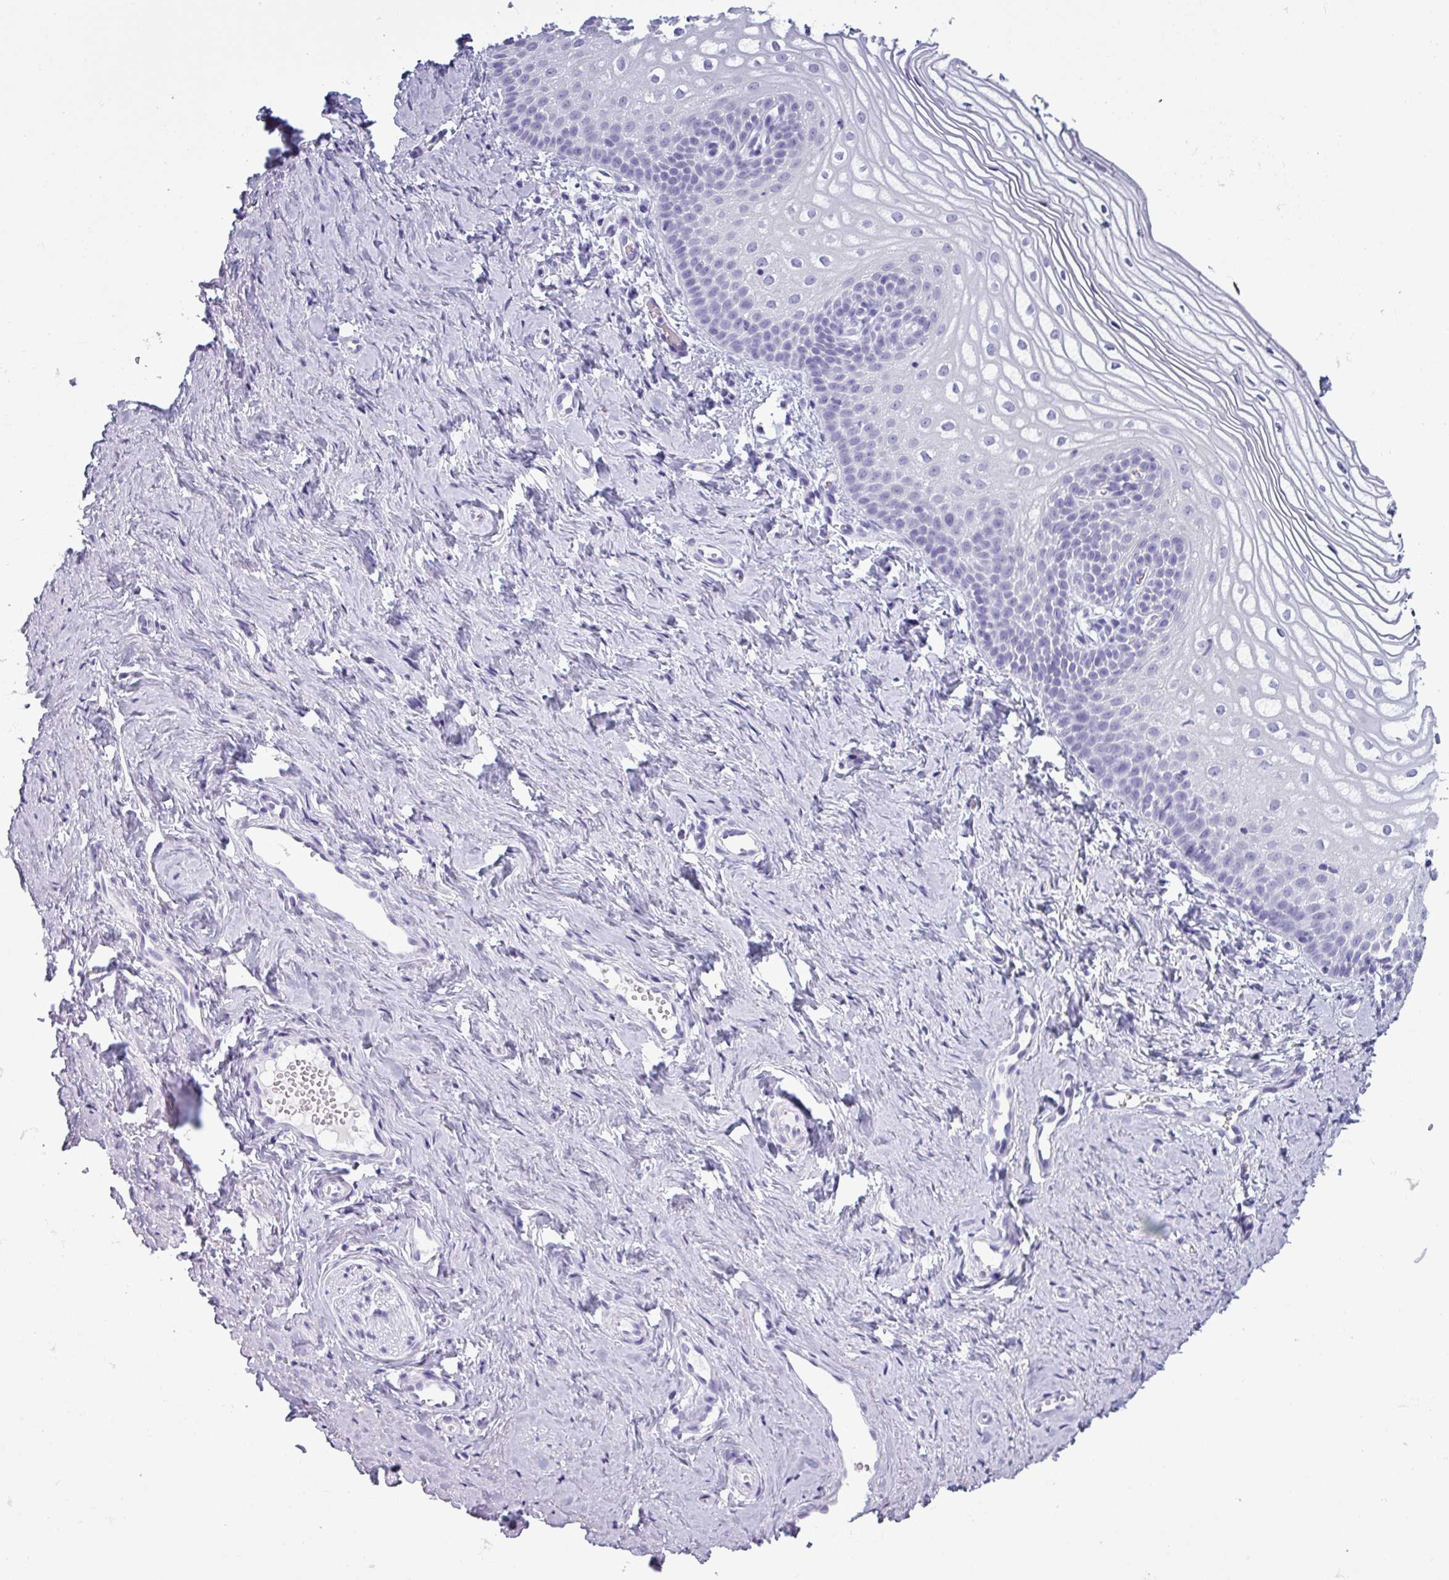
{"staining": {"intensity": "negative", "quantity": "none", "location": "none"}, "tissue": "vagina", "cell_type": "Squamous epithelial cells", "image_type": "normal", "snomed": [{"axis": "morphology", "description": "Normal tissue, NOS"}, {"axis": "topography", "description": "Vagina"}], "caption": "IHC of benign vagina displays no expression in squamous epithelial cells. (DAB (3,3'-diaminobenzidine) immunohistochemistry (IHC) visualized using brightfield microscopy, high magnification).", "gene": "SLC26A9", "patient": {"sex": "female", "age": 56}}